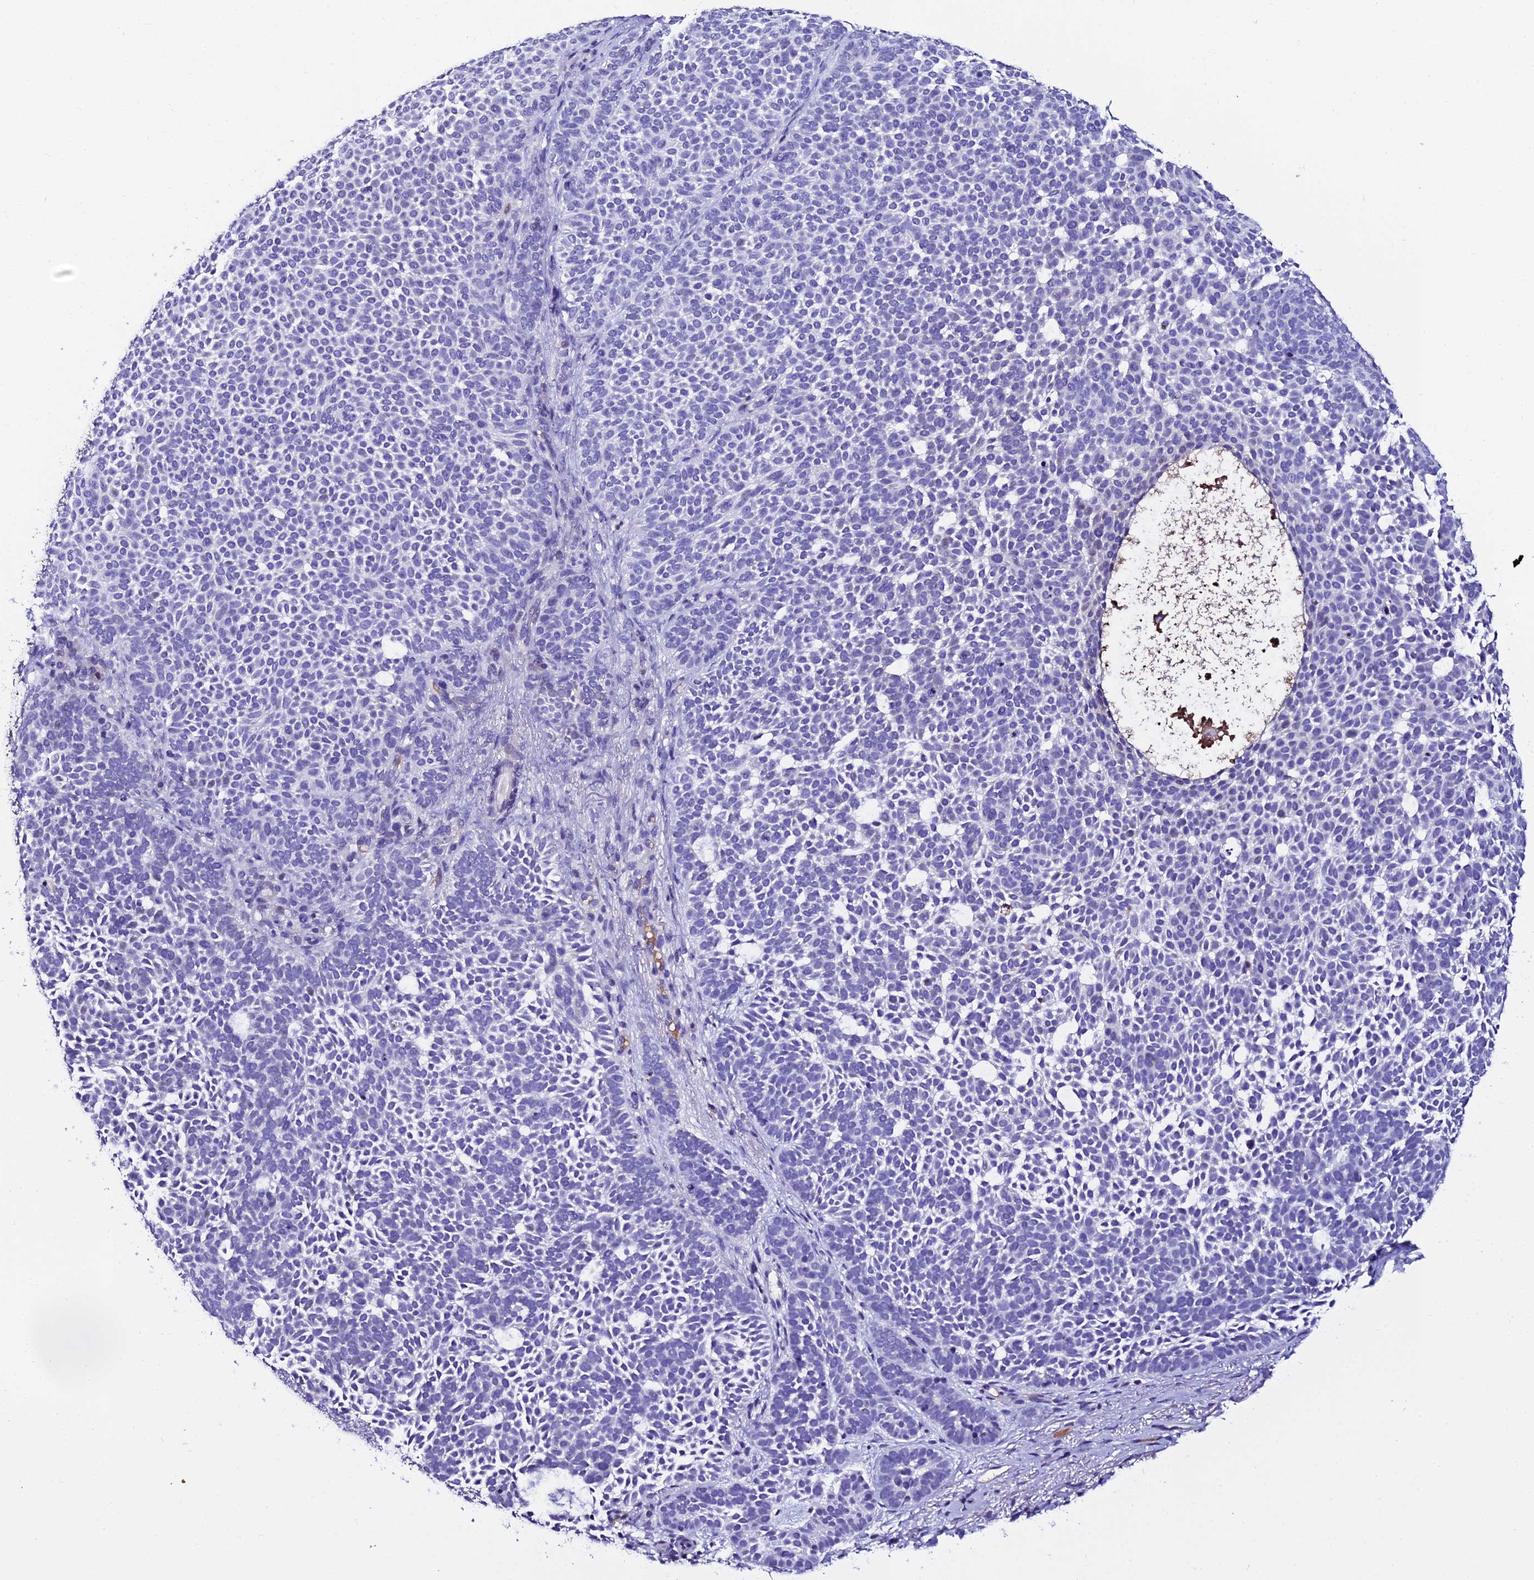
{"staining": {"intensity": "negative", "quantity": "none", "location": "none"}, "tissue": "skin cancer", "cell_type": "Tumor cells", "image_type": "cancer", "snomed": [{"axis": "morphology", "description": "Basal cell carcinoma"}, {"axis": "topography", "description": "Skin"}], "caption": "Basal cell carcinoma (skin) was stained to show a protein in brown. There is no significant expression in tumor cells.", "gene": "DEFB132", "patient": {"sex": "female", "age": 77}}